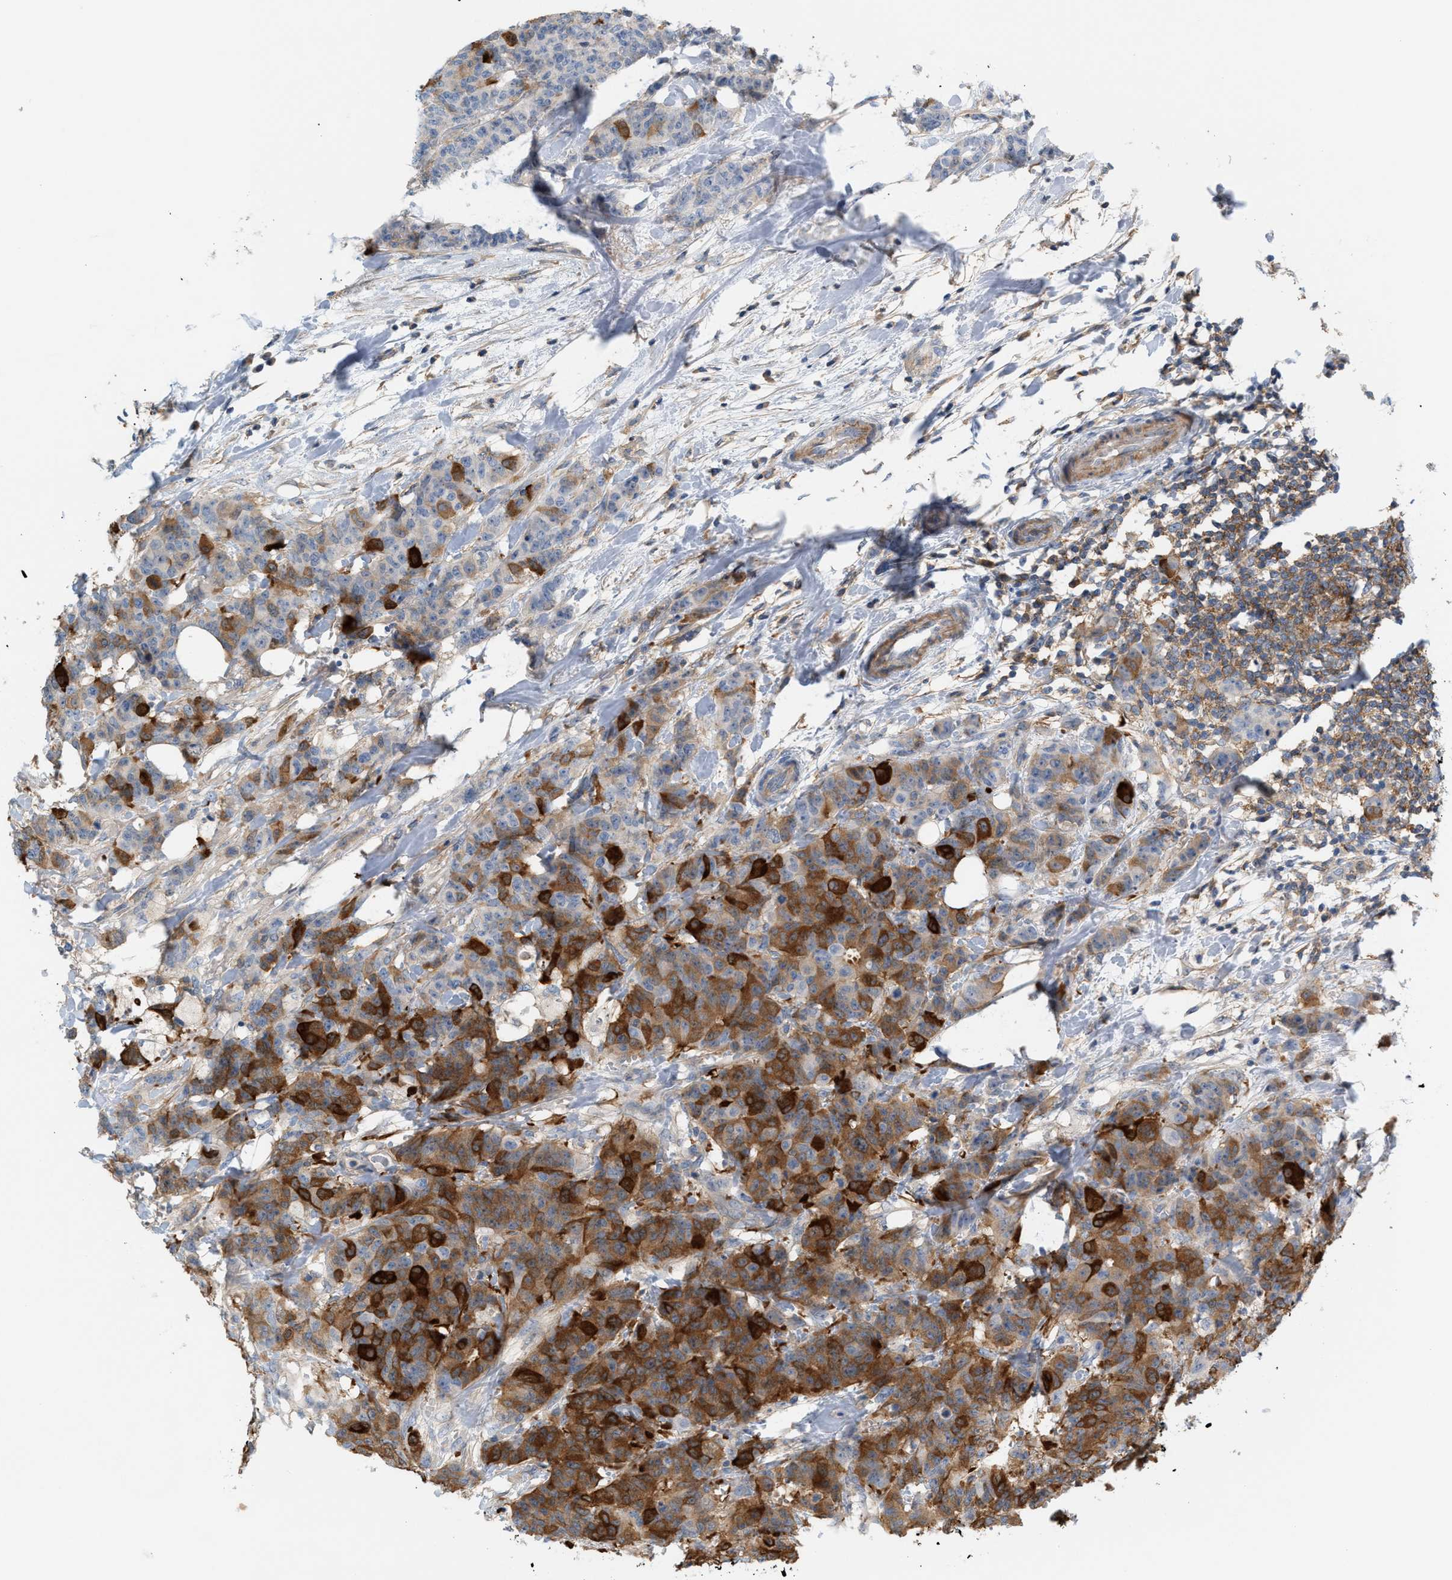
{"staining": {"intensity": "strong", "quantity": ">75%", "location": "cytoplasmic/membranous"}, "tissue": "breast cancer", "cell_type": "Tumor cells", "image_type": "cancer", "snomed": [{"axis": "morphology", "description": "Normal tissue, NOS"}, {"axis": "morphology", "description": "Duct carcinoma"}, {"axis": "topography", "description": "Breast"}], "caption": "Immunohistochemistry of breast intraductal carcinoma reveals high levels of strong cytoplasmic/membranous positivity in approximately >75% of tumor cells.", "gene": "LRCH1", "patient": {"sex": "female", "age": 40}}